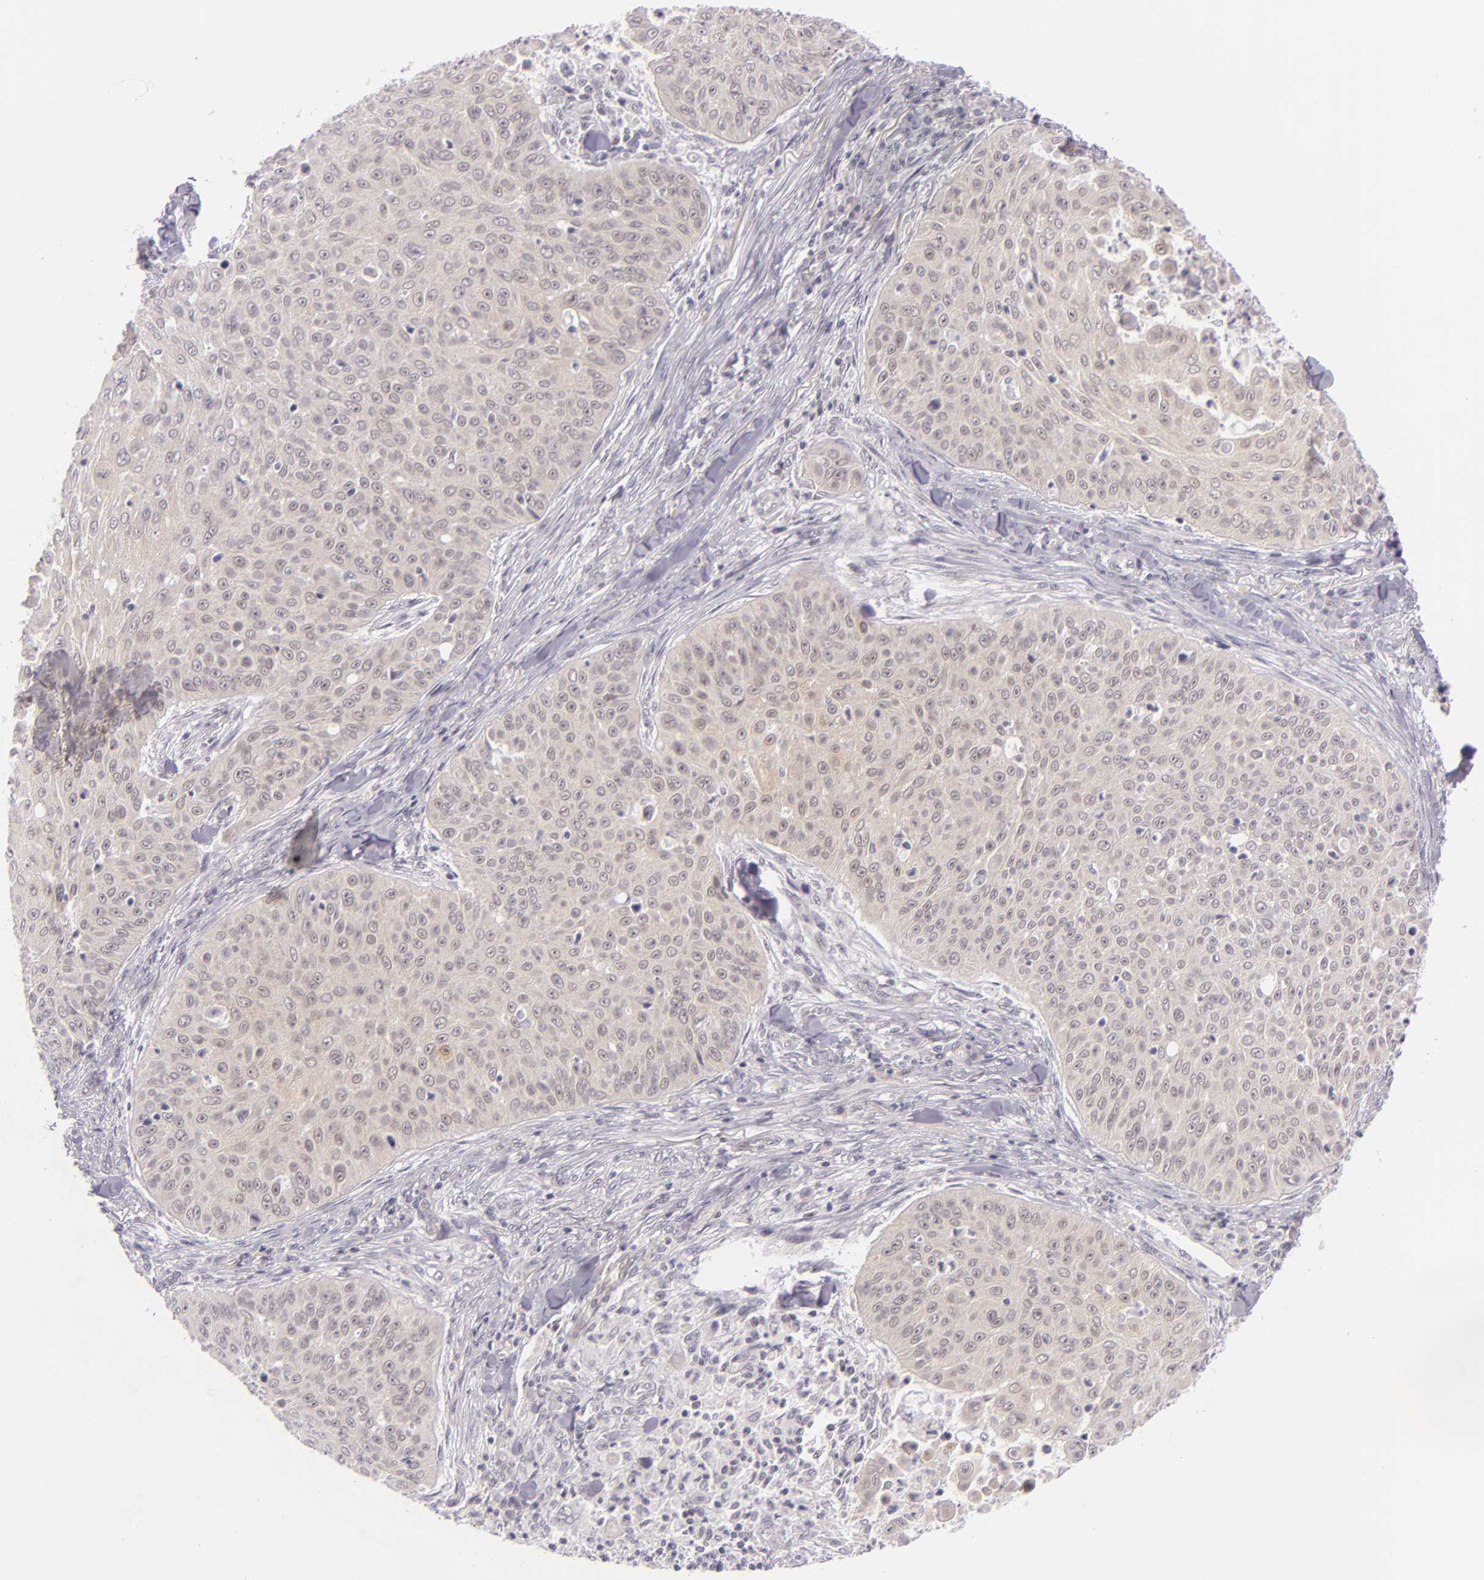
{"staining": {"intensity": "negative", "quantity": "none", "location": "none"}, "tissue": "skin cancer", "cell_type": "Tumor cells", "image_type": "cancer", "snomed": [{"axis": "morphology", "description": "Squamous cell carcinoma, NOS"}, {"axis": "topography", "description": "Skin"}], "caption": "IHC of skin cancer shows no expression in tumor cells. (DAB immunohistochemistry, high magnification).", "gene": "BCL3", "patient": {"sex": "male", "age": 82}}